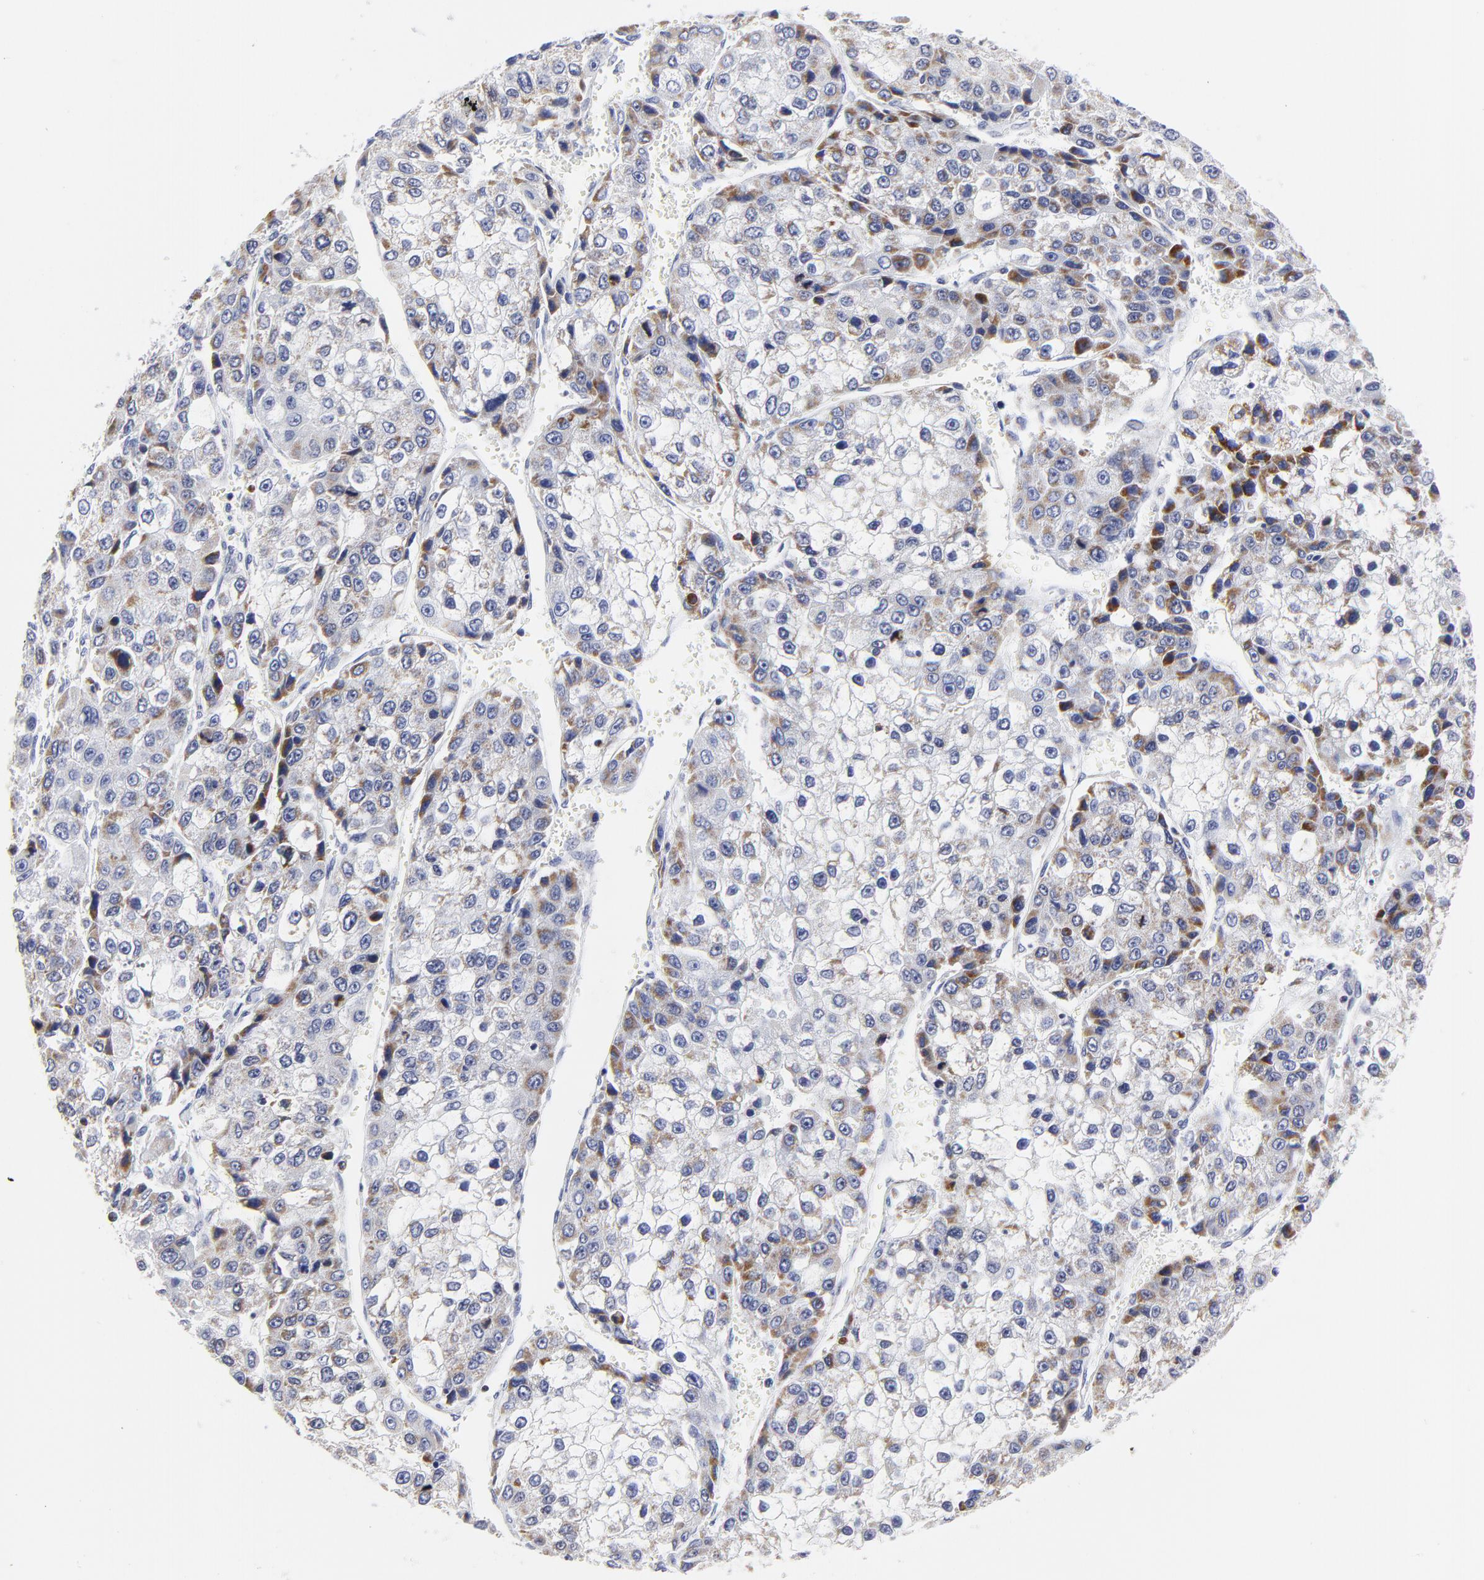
{"staining": {"intensity": "moderate", "quantity": "25%-75%", "location": "cytoplasmic/membranous"}, "tissue": "liver cancer", "cell_type": "Tumor cells", "image_type": "cancer", "snomed": [{"axis": "morphology", "description": "Carcinoma, Hepatocellular, NOS"}, {"axis": "topography", "description": "Liver"}], "caption": "Human hepatocellular carcinoma (liver) stained with a protein marker demonstrates moderate staining in tumor cells.", "gene": "NCAPH", "patient": {"sex": "female", "age": 66}}